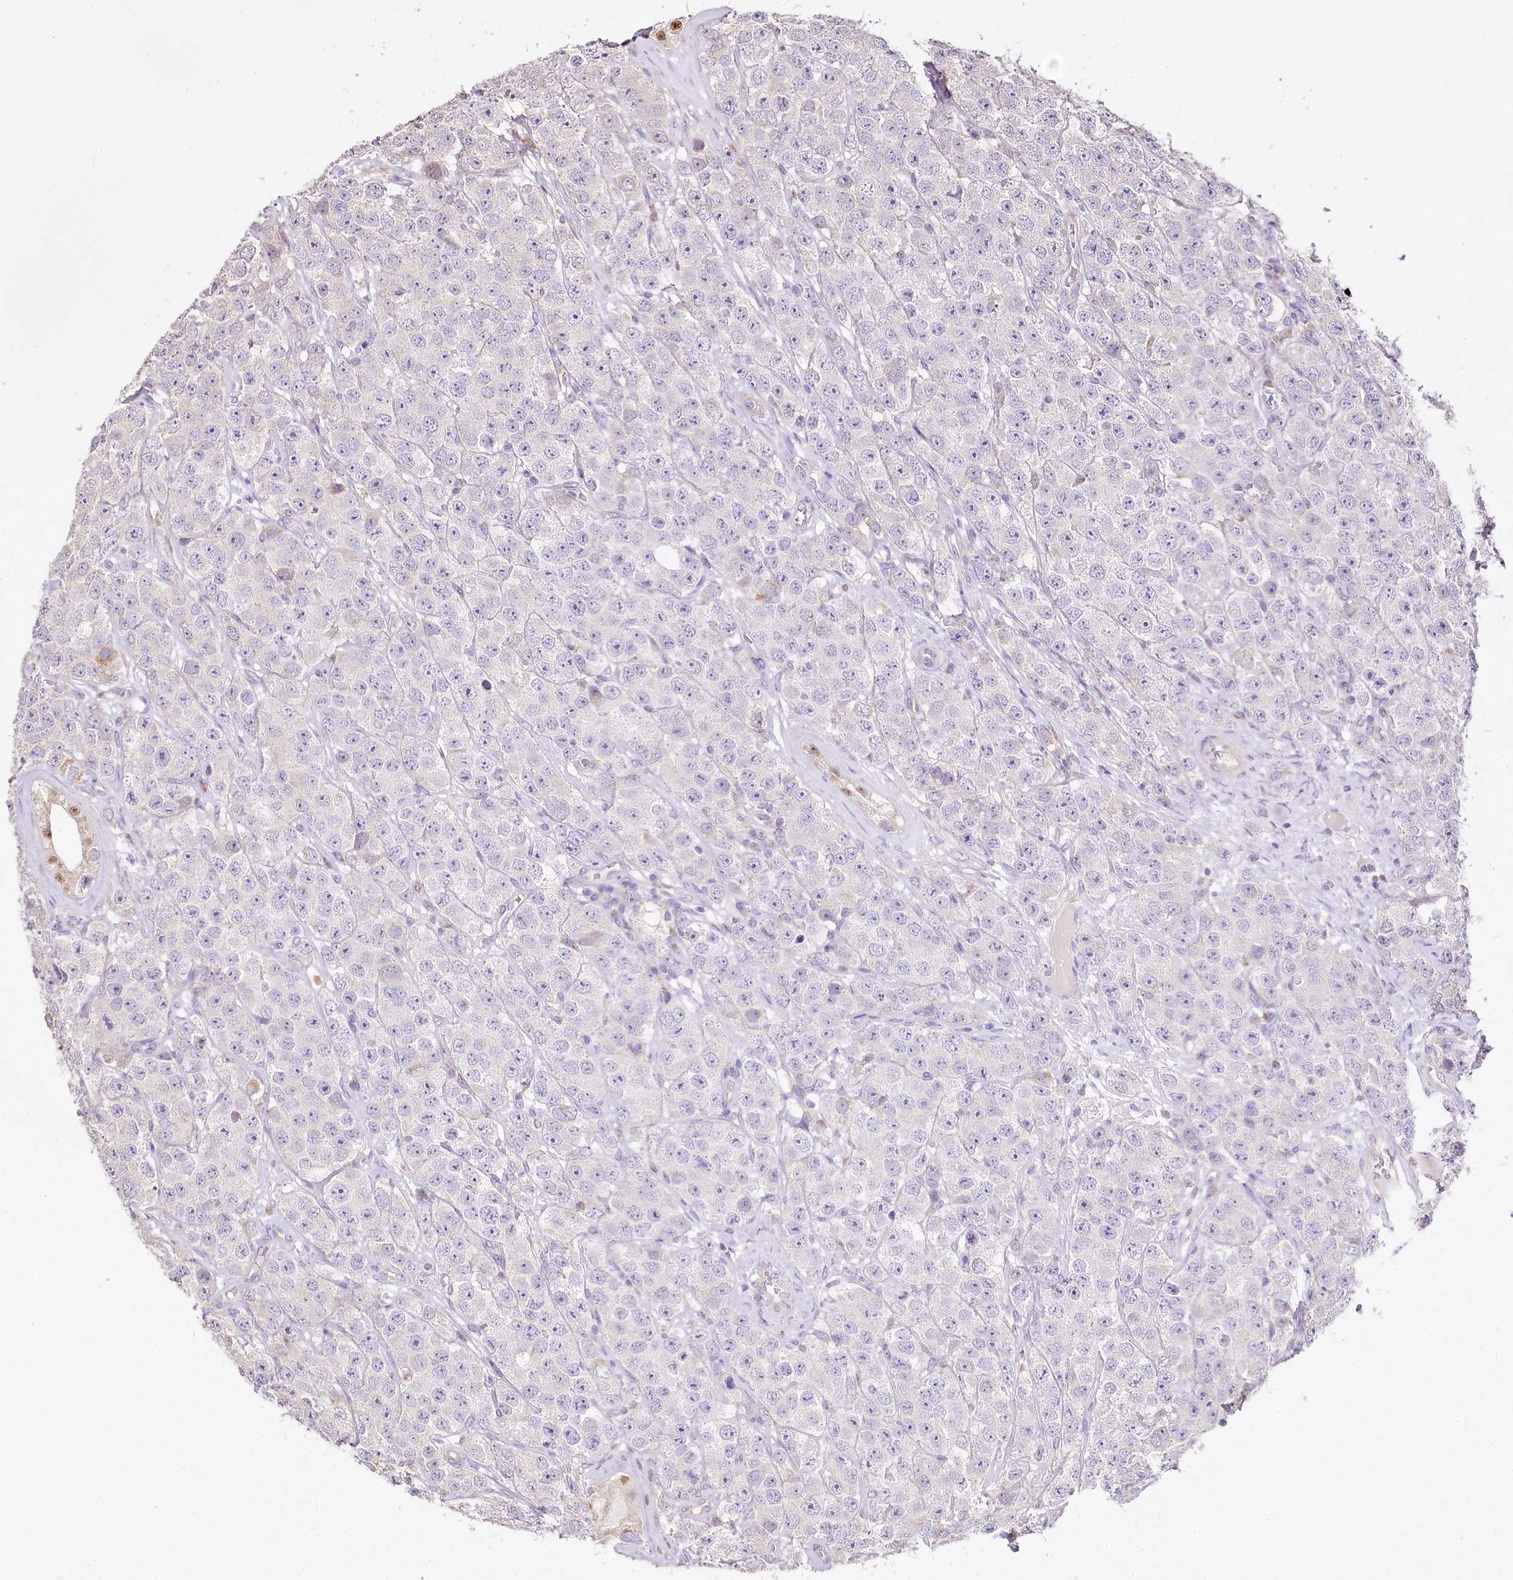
{"staining": {"intensity": "negative", "quantity": "none", "location": "none"}, "tissue": "testis cancer", "cell_type": "Tumor cells", "image_type": "cancer", "snomed": [{"axis": "morphology", "description": "Seminoma, NOS"}, {"axis": "topography", "description": "Testis"}], "caption": "Tumor cells show no significant staining in testis seminoma.", "gene": "ZNF226", "patient": {"sex": "male", "age": 28}}